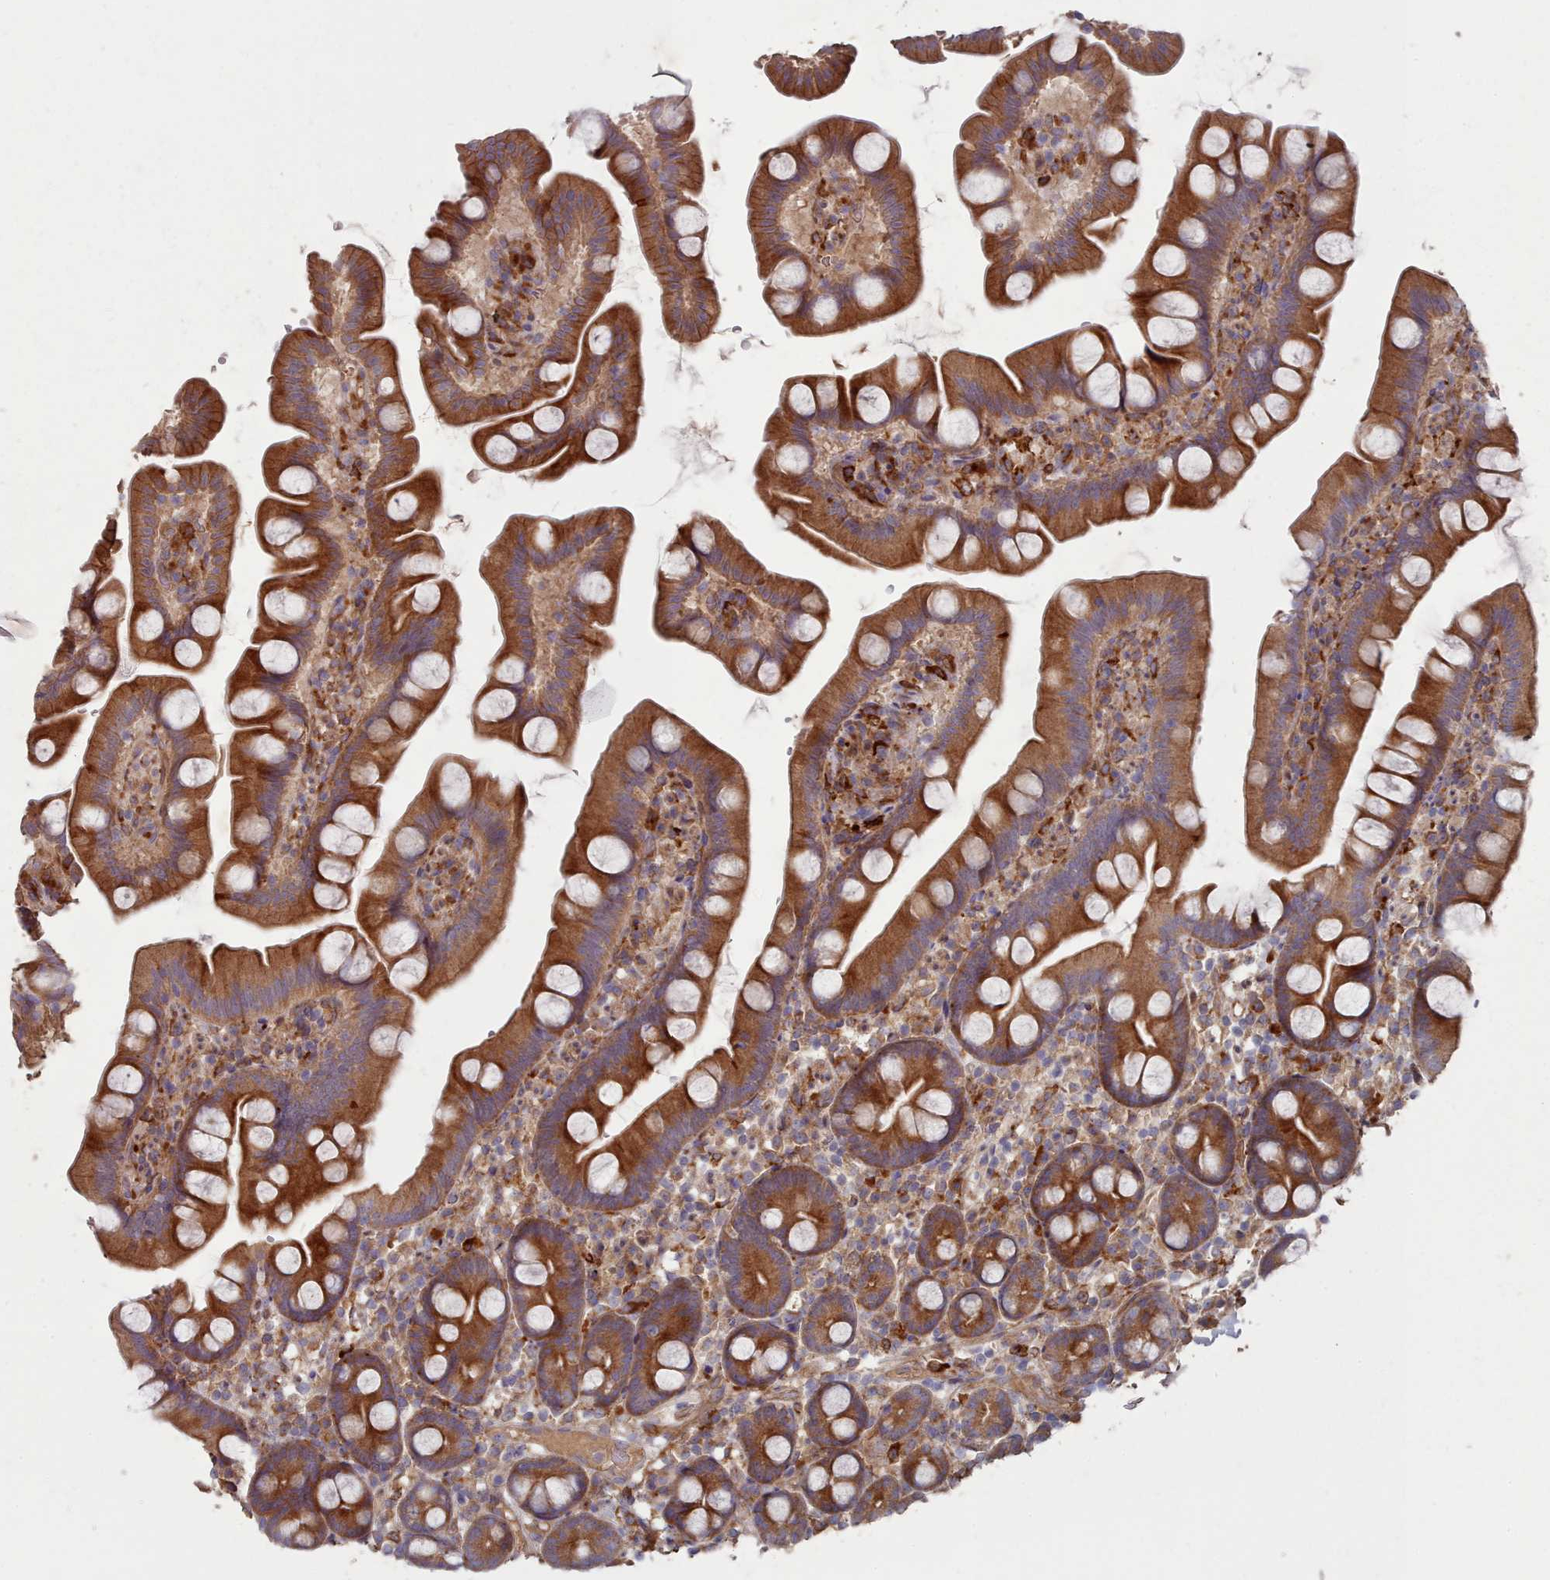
{"staining": {"intensity": "strong", "quantity": ">75%", "location": "cytoplasmic/membranous"}, "tissue": "small intestine", "cell_type": "Glandular cells", "image_type": "normal", "snomed": [{"axis": "morphology", "description": "Normal tissue, NOS"}, {"axis": "topography", "description": "Small intestine"}], "caption": "This is a histology image of IHC staining of benign small intestine, which shows strong positivity in the cytoplasmic/membranous of glandular cells.", "gene": "THSD7B", "patient": {"sex": "female", "age": 68}}